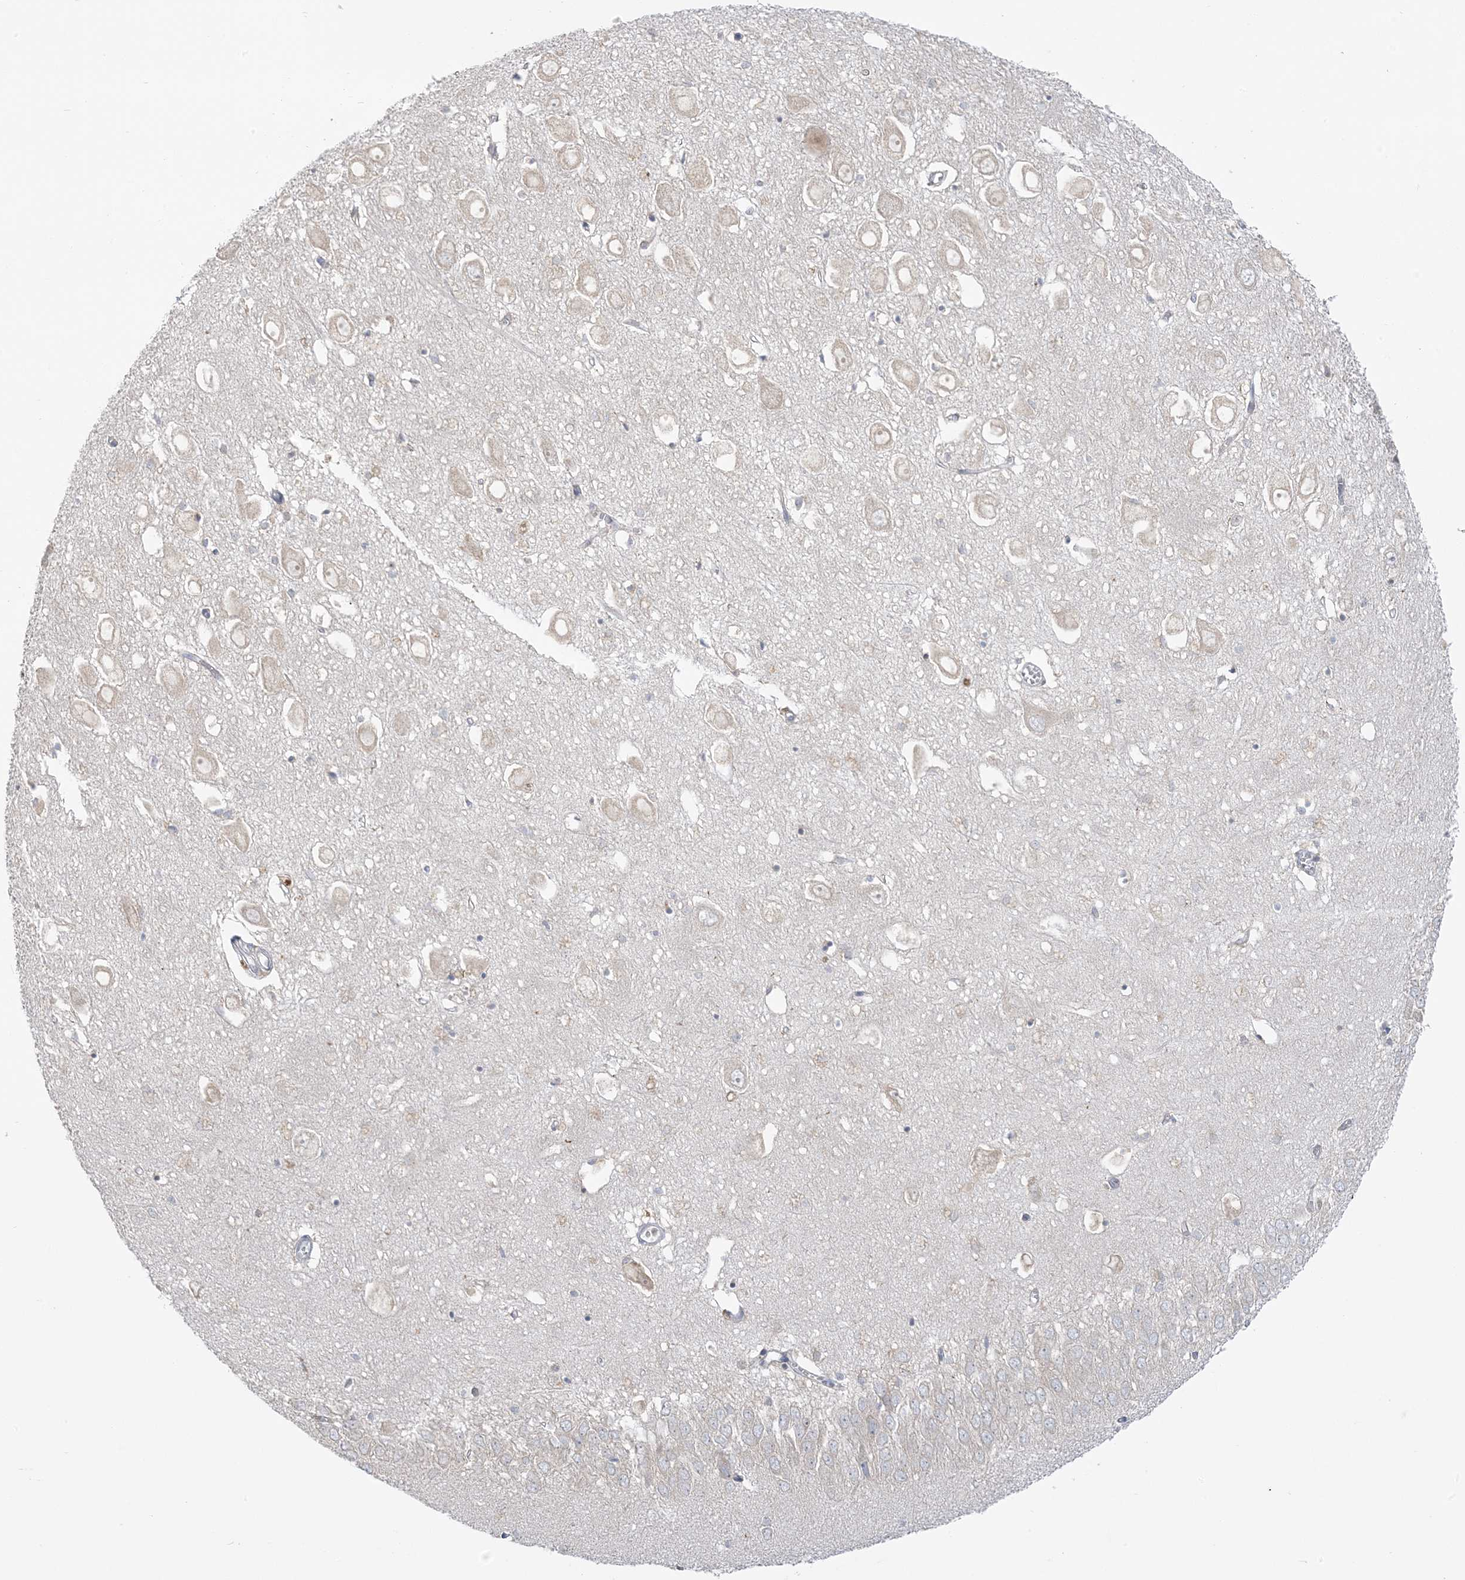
{"staining": {"intensity": "negative", "quantity": "none", "location": "none"}, "tissue": "hippocampus", "cell_type": "Glial cells", "image_type": "normal", "snomed": [{"axis": "morphology", "description": "Normal tissue, NOS"}, {"axis": "topography", "description": "Hippocampus"}], "caption": "Immunohistochemistry (IHC) histopathology image of benign hippocampus: hippocampus stained with DAB (3,3'-diaminobenzidine) demonstrates no significant protein expression in glial cells. (DAB immunohistochemistry visualized using brightfield microscopy, high magnification).", "gene": "EEFSEC", "patient": {"sex": "female", "age": 64}}